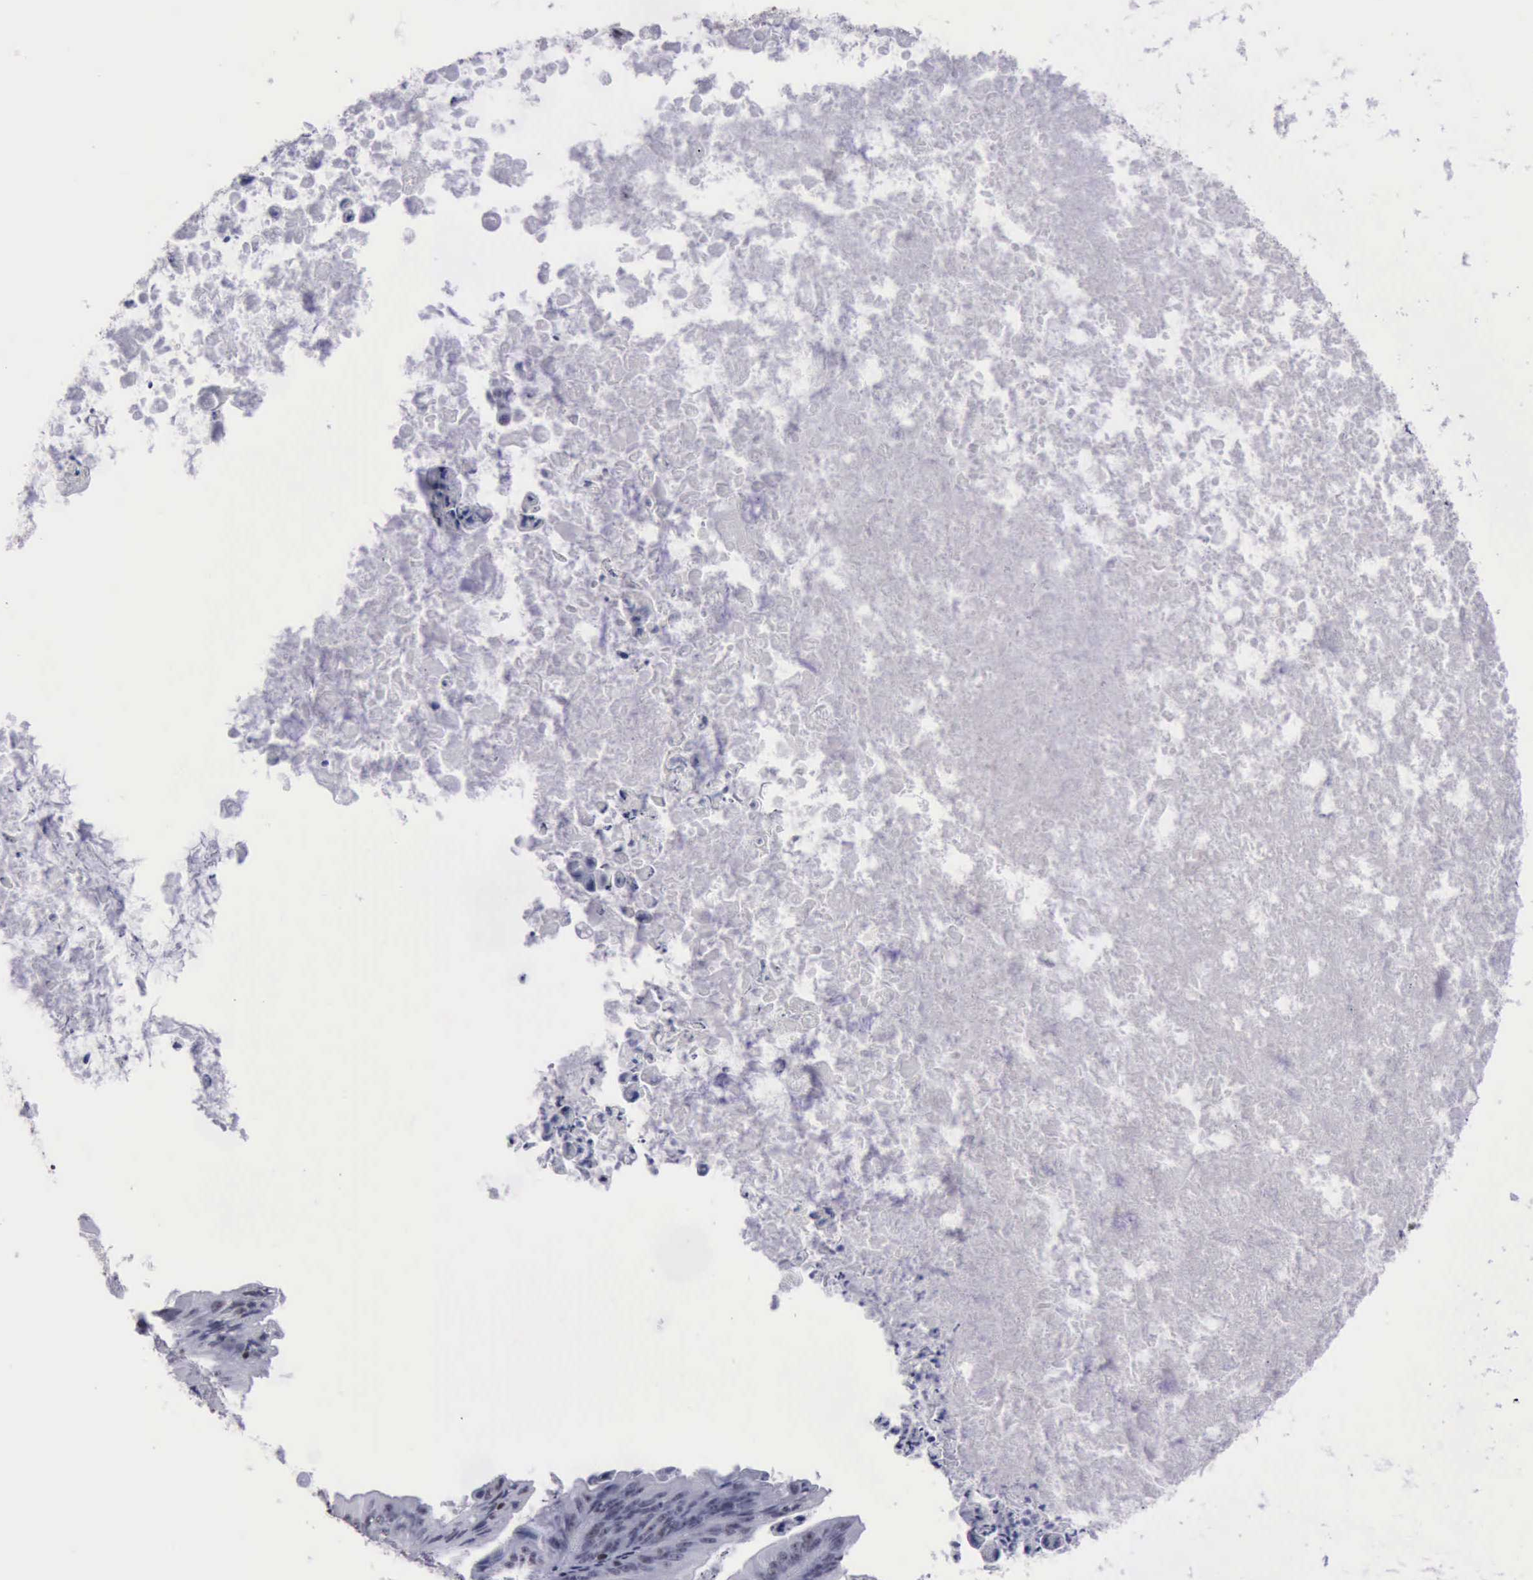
{"staining": {"intensity": "negative", "quantity": "none", "location": "none"}, "tissue": "ovarian cancer", "cell_type": "Tumor cells", "image_type": "cancer", "snomed": [{"axis": "morphology", "description": "Cystadenocarcinoma, mucinous, NOS"}, {"axis": "topography", "description": "Ovary"}], "caption": "Immunohistochemistry (IHC) of ovarian mucinous cystadenocarcinoma shows no positivity in tumor cells. Nuclei are stained in blue.", "gene": "YY1", "patient": {"sex": "female", "age": 37}}